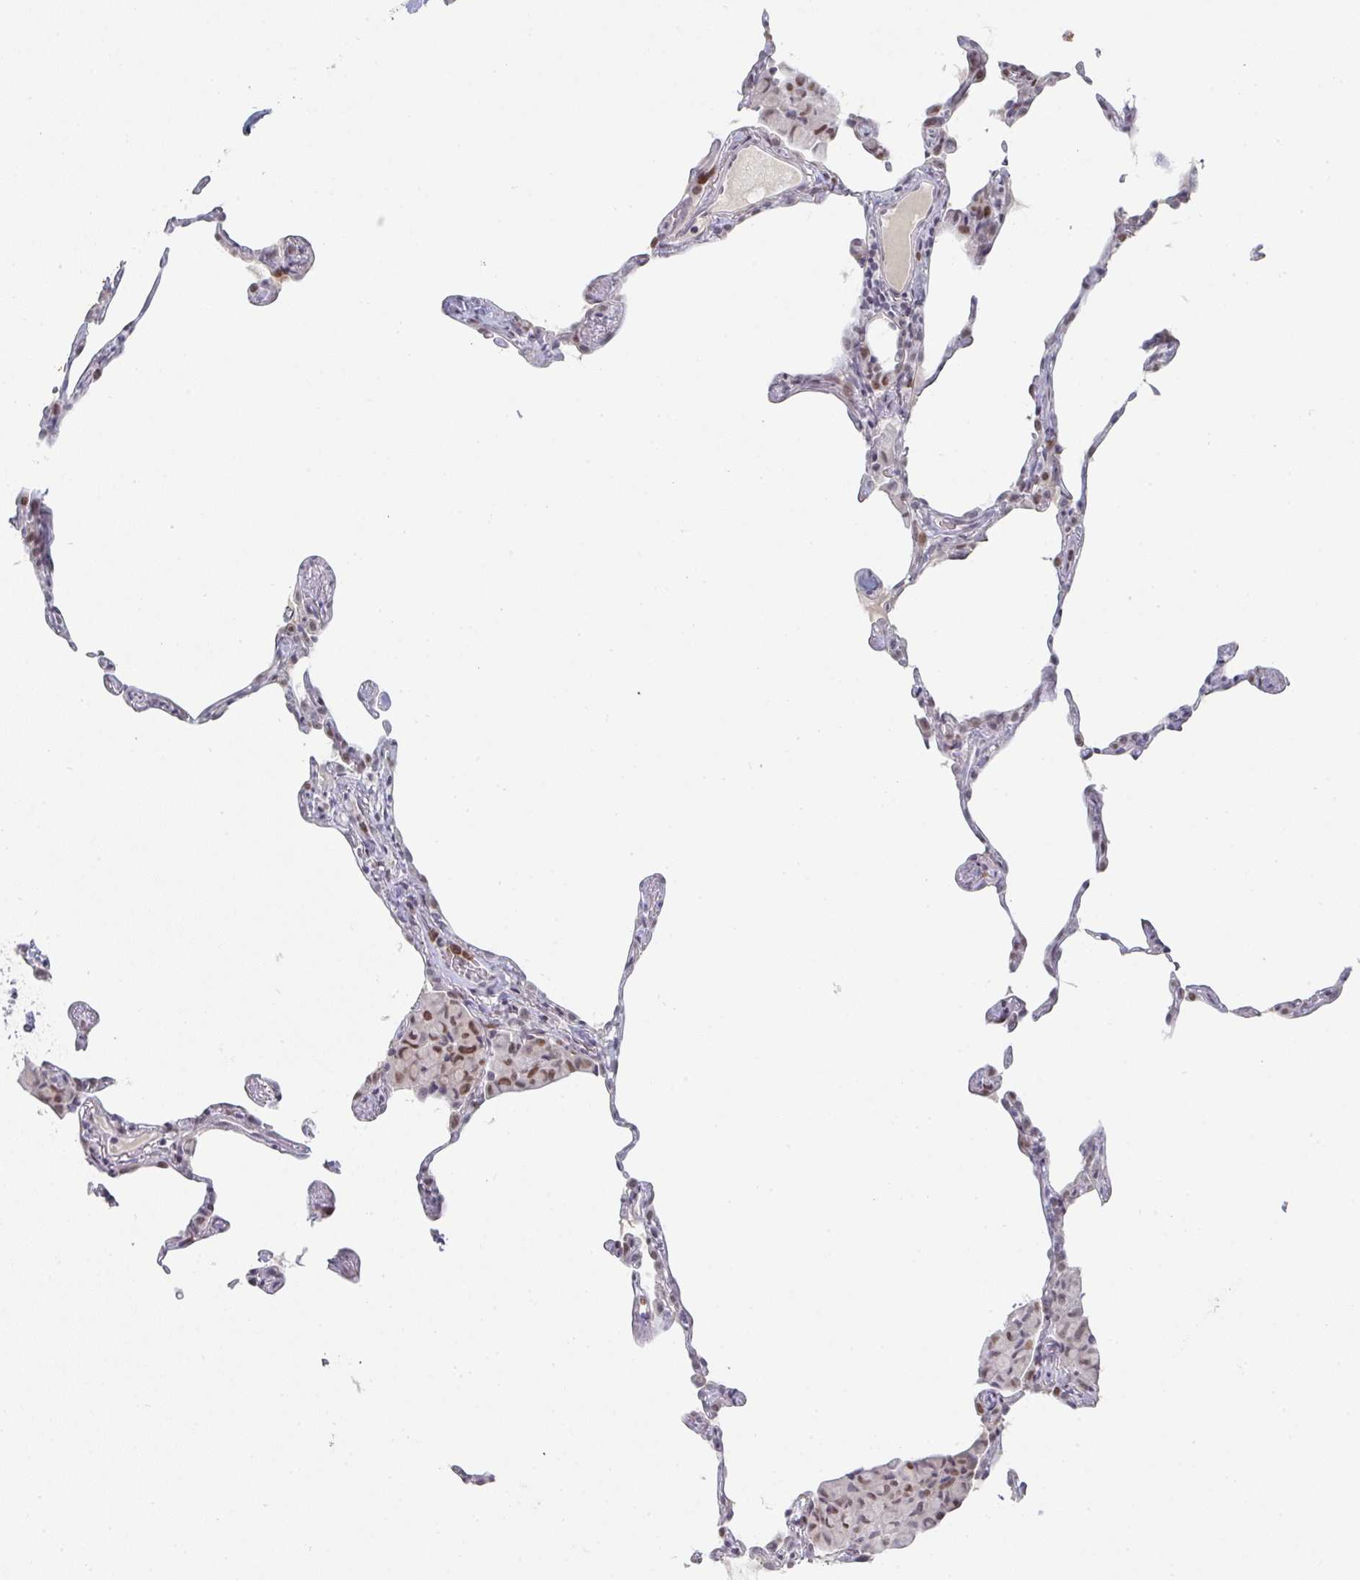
{"staining": {"intensity": "weak", "quantity": "<25%", "location": "nuclear"}, "tissue": "lung", "cell_type": "Alveolar cells", "image_type": "normal", "snomed": [{"axis": "morphology", "description": "Normal tissue, NOS"}, {"axis": "topography", "description": "Lung"}], "caption": "A high-resolution image shows immunohistochemistry (IHC) staining of unremarkable lung, which shows no significant expression in alveolar cells. The staining is performed using DAB brown chromogen with nuclei counter-stained in using hematoxylin.", "gene": "LIN54", "patient": {"sex": "female", "age": 57}}